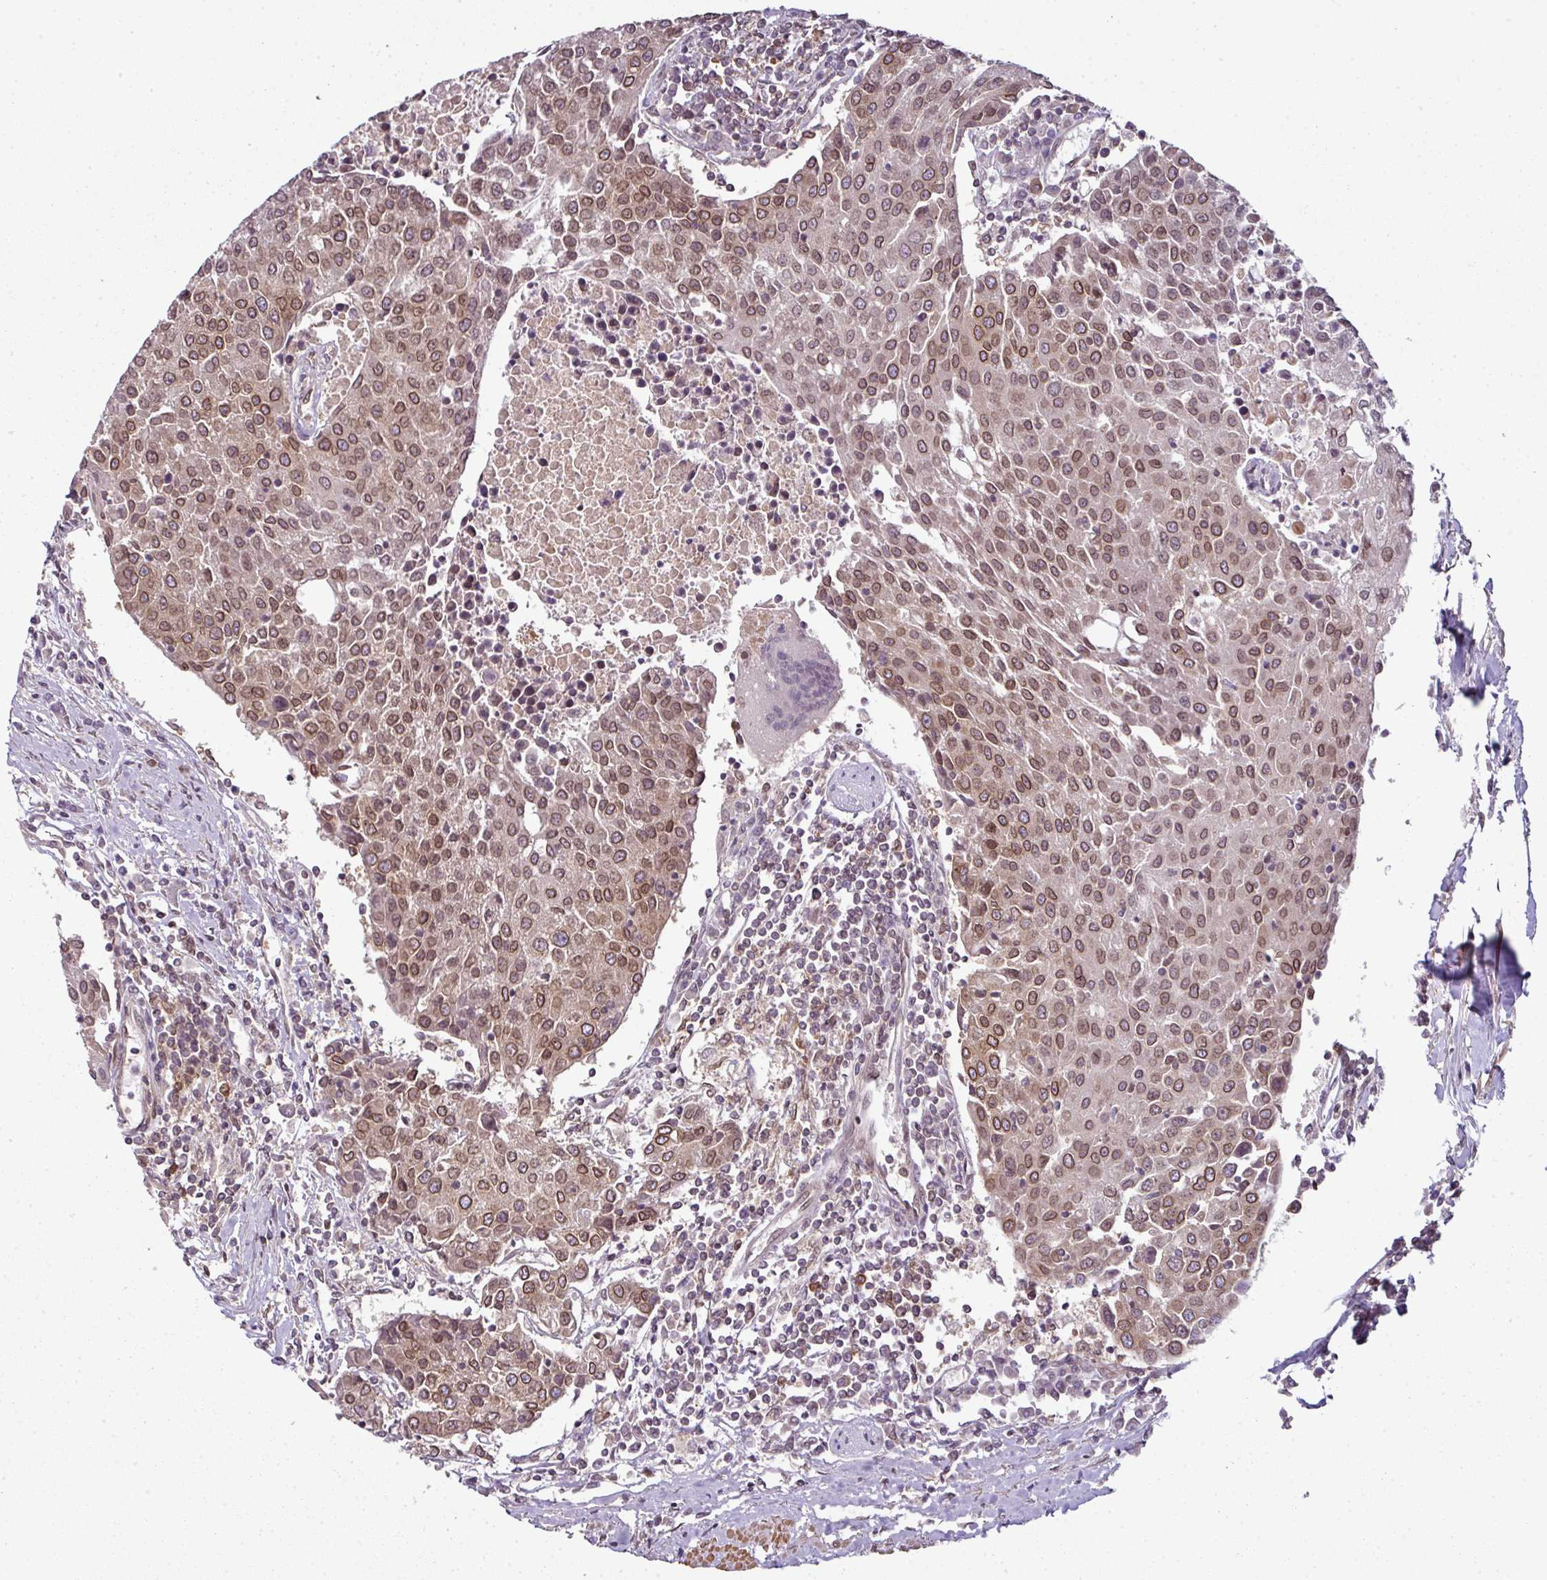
{"staining": {"intensity": "moderate", "quantity": ">75%", "location": "cytoplasmic/membranous,nuclear"}, "tissue": "urothelial cancer", "cell_type": "Tumor cells", "image_type": "cancer", "snomed": [{"axis": "morphology", "description": "Urothelial carcinoma, High grade"}, {"axis": "topography", "description": "Urinary bladder"}], "caption": "Urothelial cancer stained with a brown dye shows moderate cytoplasmic/membranous and nuclear positive staining in approximately >75% of tumor cells.", "gene": "RANGAP1", "patient": {"sex": "female", "age": 85}}